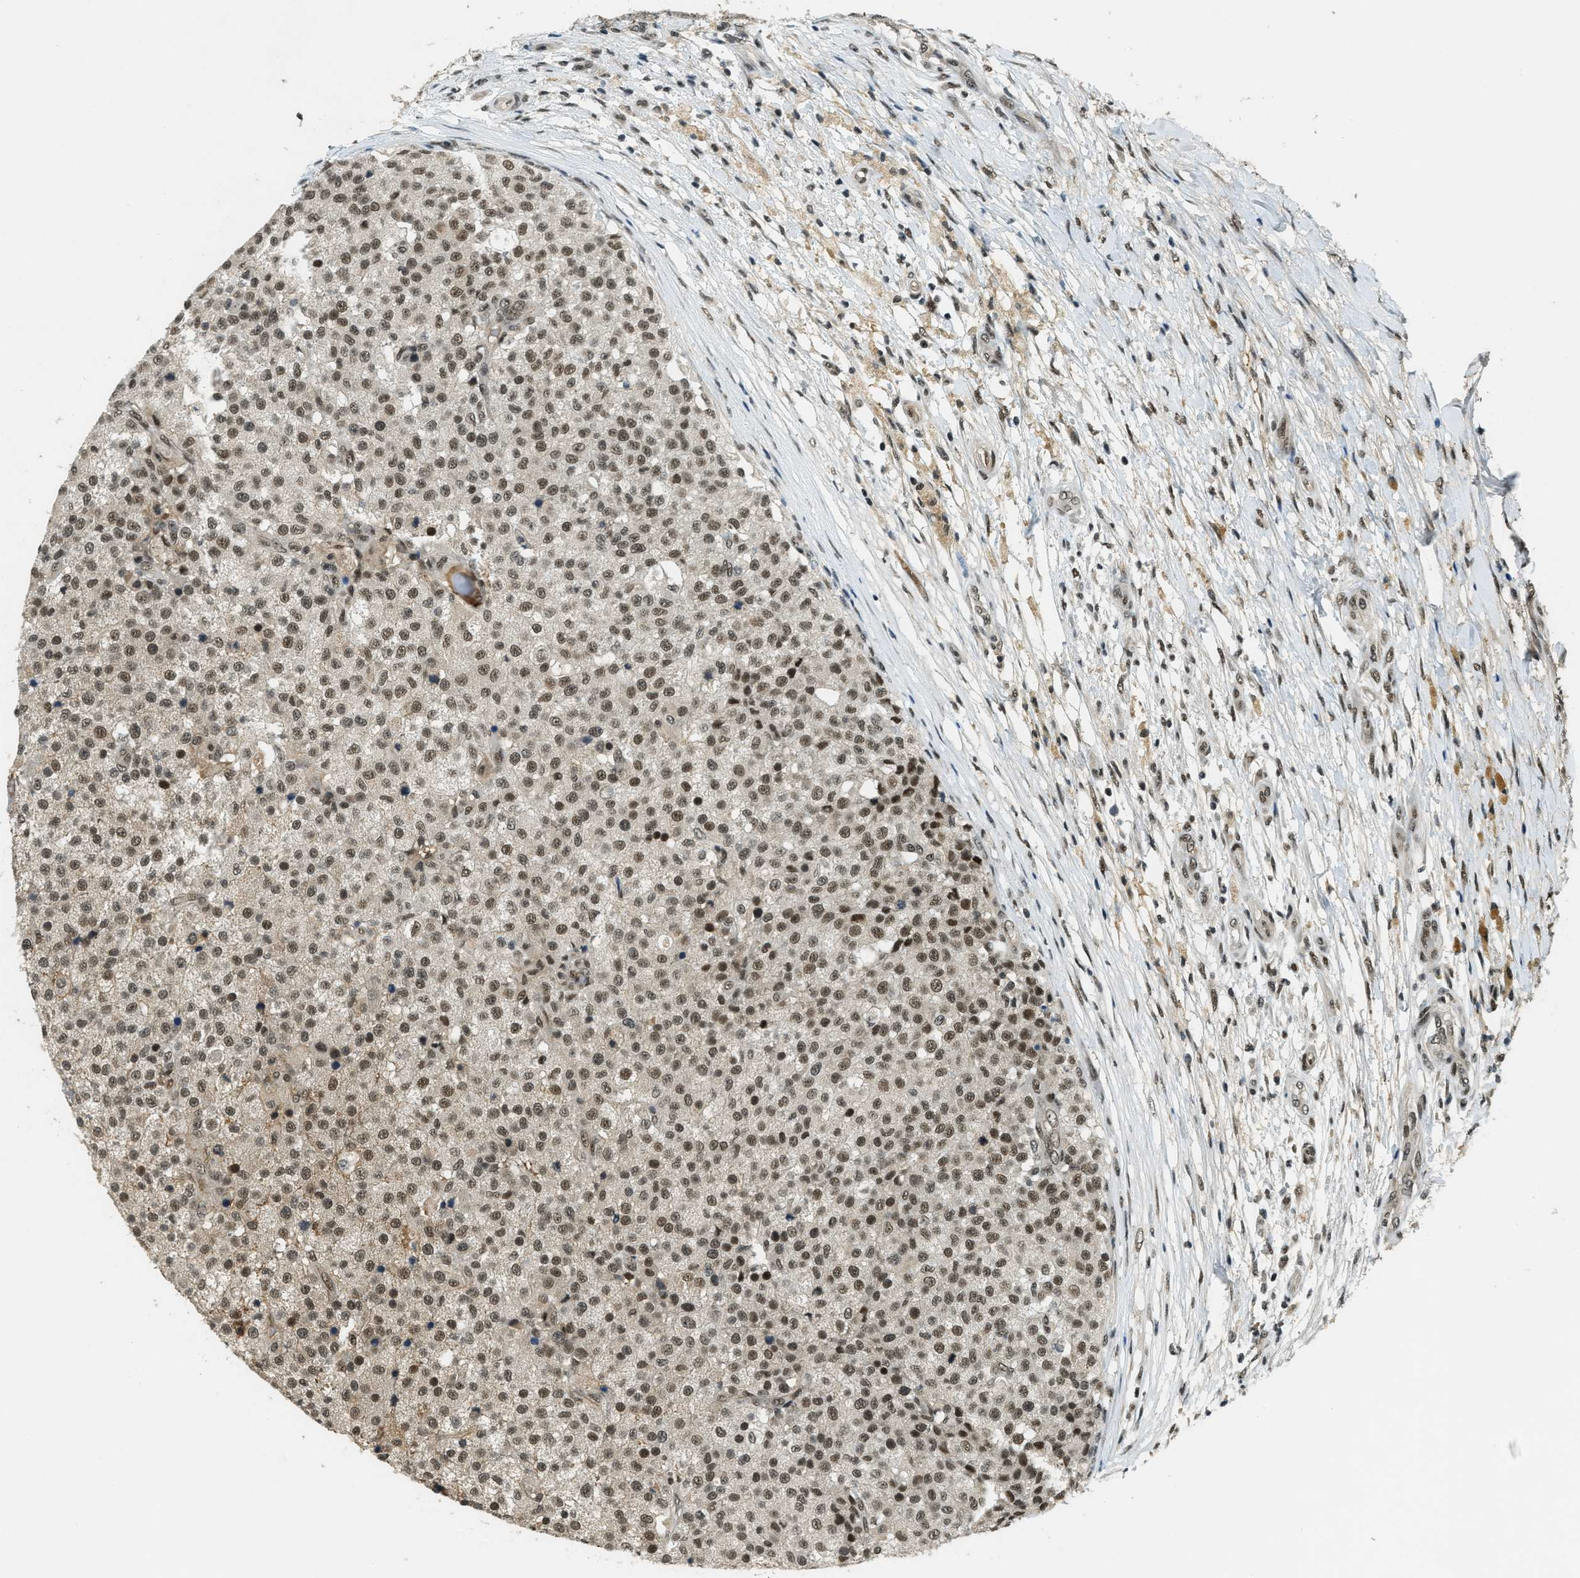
{"staining": {"intensity": "moderate", "quantity": ">75%", "location": "nuclear"}, "tissue": "testis cancer", "cell_type": "Tumor cells", "image_type": "cancer", "snomed": [{"axis": "morphology", "description": "Seminoma, NOS"}, {"axis": "topography", "description": "Testis"}], "caption": "Immunohistochemical staining of testis seminoma shows moderate nuclear protein staining in about >75% of tumor cells.", "gene": "ZNF148", "patient": {"sex": "male", "age": 59}}